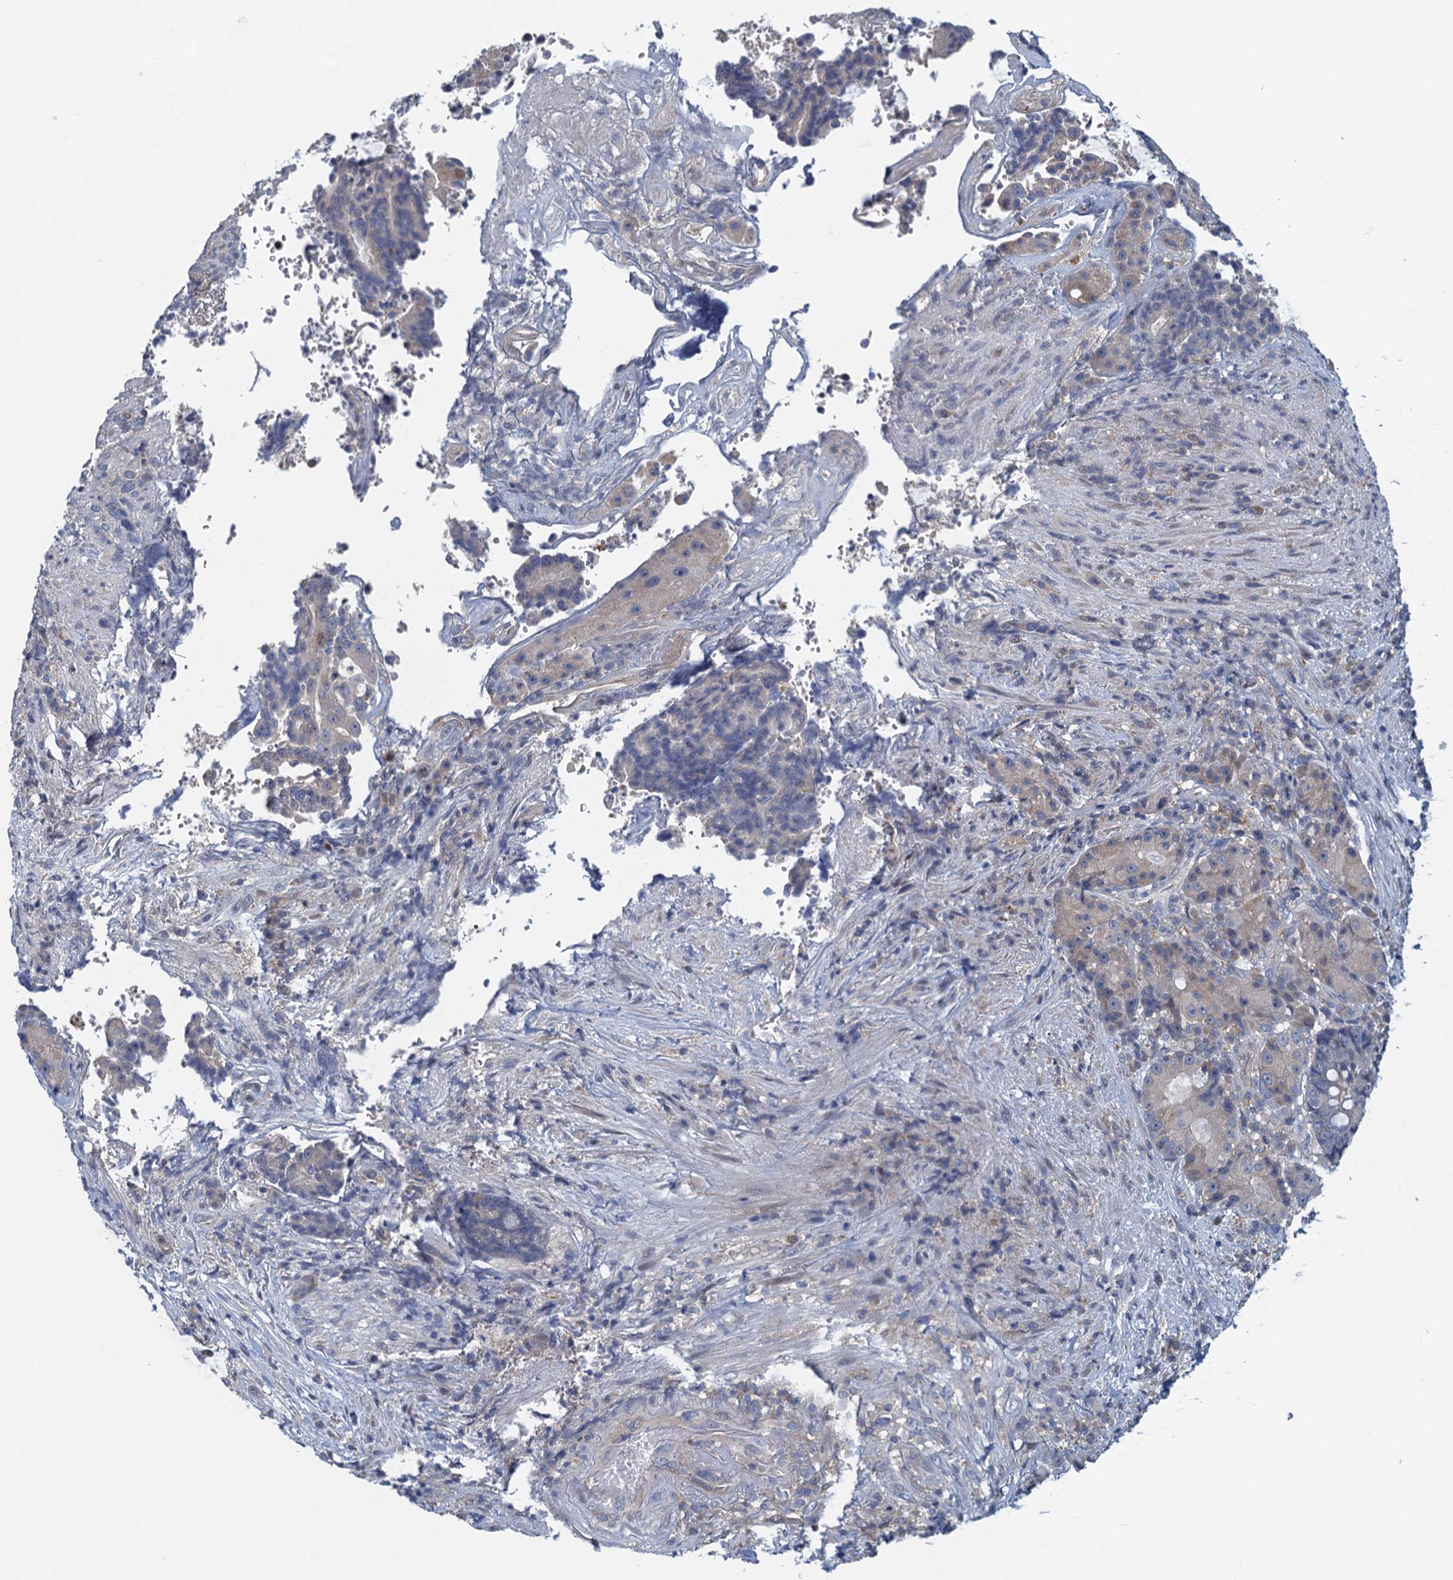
{"staining": {"intensity": "weak", "quantity": "<25%", "location": "cytoplasmic/membranous"}, "tissue": "colorectal cancer", "cell_type": "Tumor cells", "image_type": "cancer", "snomed": [{"axis": "morphology", "description": "Adenocarcinoma, NOS"}, {"axis": "topography", "description": "Rectum"}], "caption": "Tumor cells show no significant staining in adenocarcinoma (colorectal).", "gene": "NCKAP1L", "patient": {"sex": "male", "age": 69}}